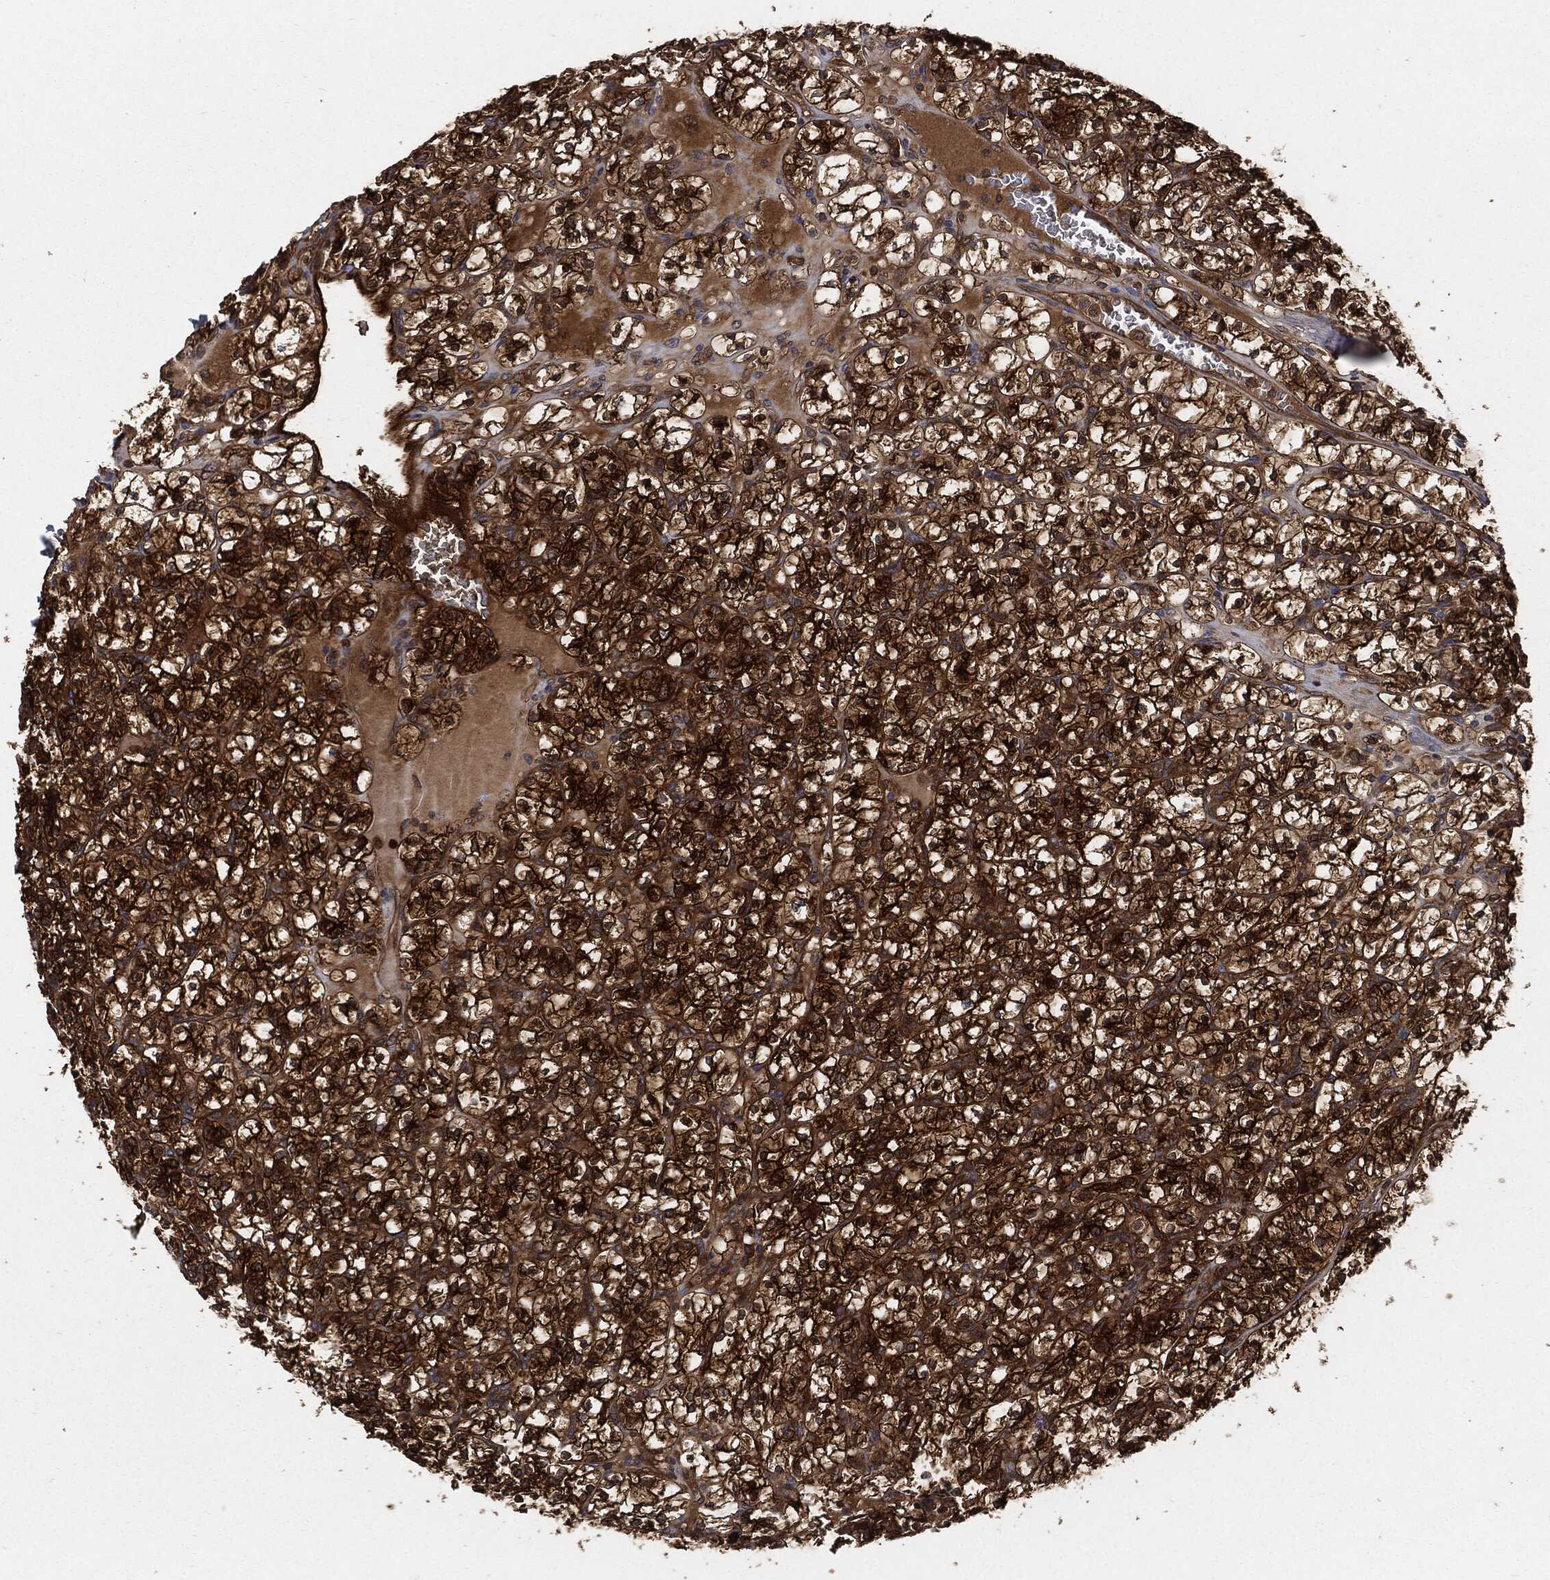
{"staining": {"intensity": "strong", "quantity": ">75%", "location": "cytoplasmic/membranous"}, "tissue": "renal cancer", "cell_type": "Tumor cells", "image_type": "cancer", "snomed": [{"axis": "morphology", "description": "Adenocarcinoma, NOS"}, {"axis": "topography", "description": "Kidney"}], "caption": "Immunohistochemistry micrograph of human adenocarcinoma (renal) stained for a protein (brown), which shows high levels of strong cytoplasmic/membranous expression in about >75% of tumor cells.", "gene": "XPNPEP1", "patient": {"sex": "female", "age": 89}}